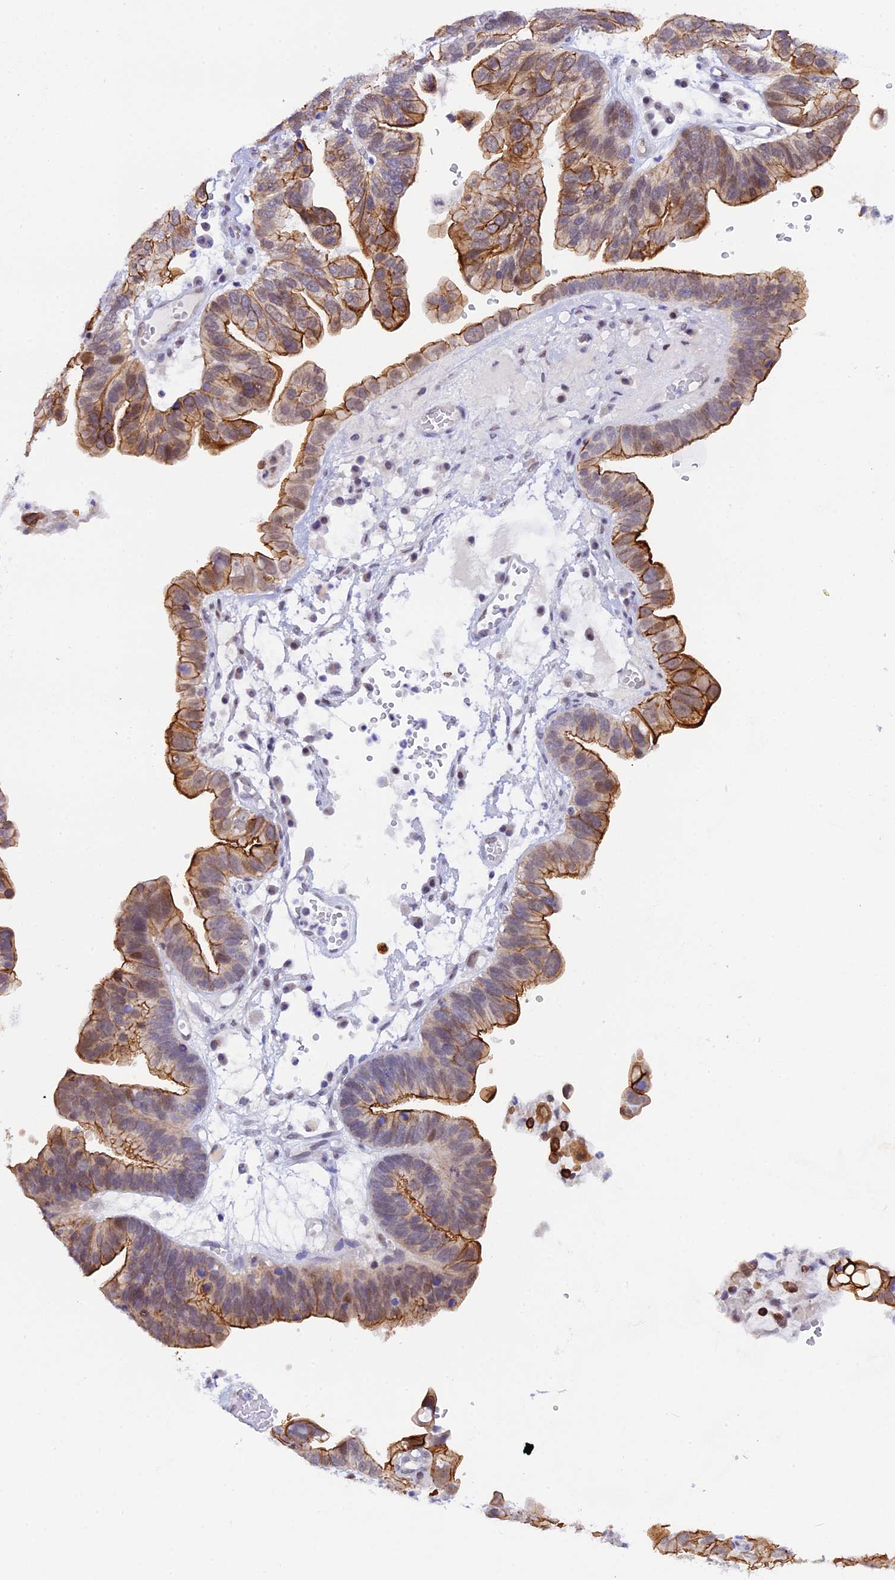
{"staining": {"intensity": "moderate", "quantity": ">75%", "location": "cytoplasmic/membranous"}, "tissue": "ovarian cancer", "cell_type": "Tumor cells", "image_type": "cancer", "snomed": [{"axis": "morphology", "description": "Cystadenocarcinoma, serous, NOS"}, {"axis": "topography", "description": "Ovary"}], "caption": "An image showing moderate cytoplasmic/membranous staining in about >75% of tumor cells in serous cystadenocarcinoma (ovarian), as visualized by brown immunohistochemical staining.", "gene": "OSGEP", "patient": {"sex": "female", "age": 56}}